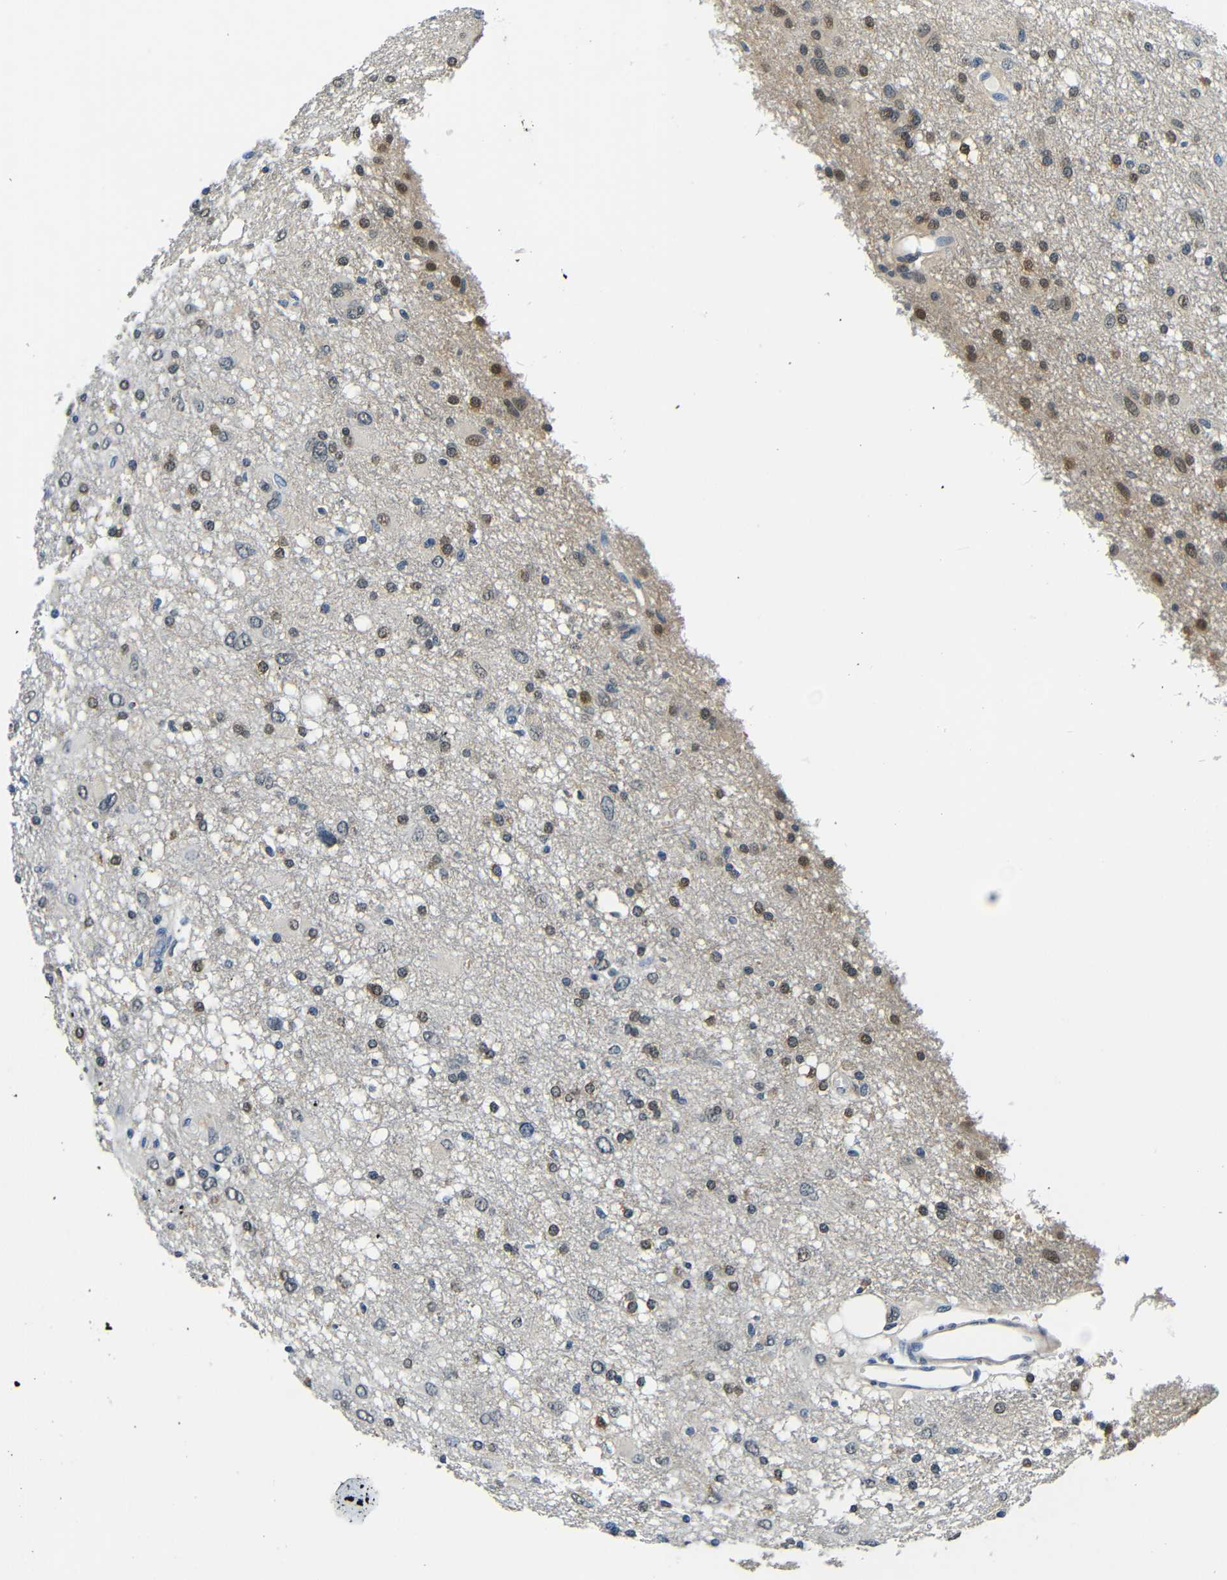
{"staining": {"intensity": "moderate", "quantity": "25%-75%", "location": "cytoplasmic/membranous,nuclear"}, "tissue": "glioma", "cell_type": "Tumor cells", "image_type": "cancer", "snomed": [{"axis": "morphology", "description": "Glioma, malignant, High grade"}, {"axis": "topography", "description": "Brain"}], "caption": "Glioma stained for a protein demonstrates moderate cytoplasmic/membranous and nuclear positivity in tumor cells. The staining was performed using DAB to visualize the protein expression in brown, while the nuclei were stained in blue with hematoxylin (Magnification: 20x).", "gene": "ADAP1", "patient": {"sex": "female", "age": 59}}